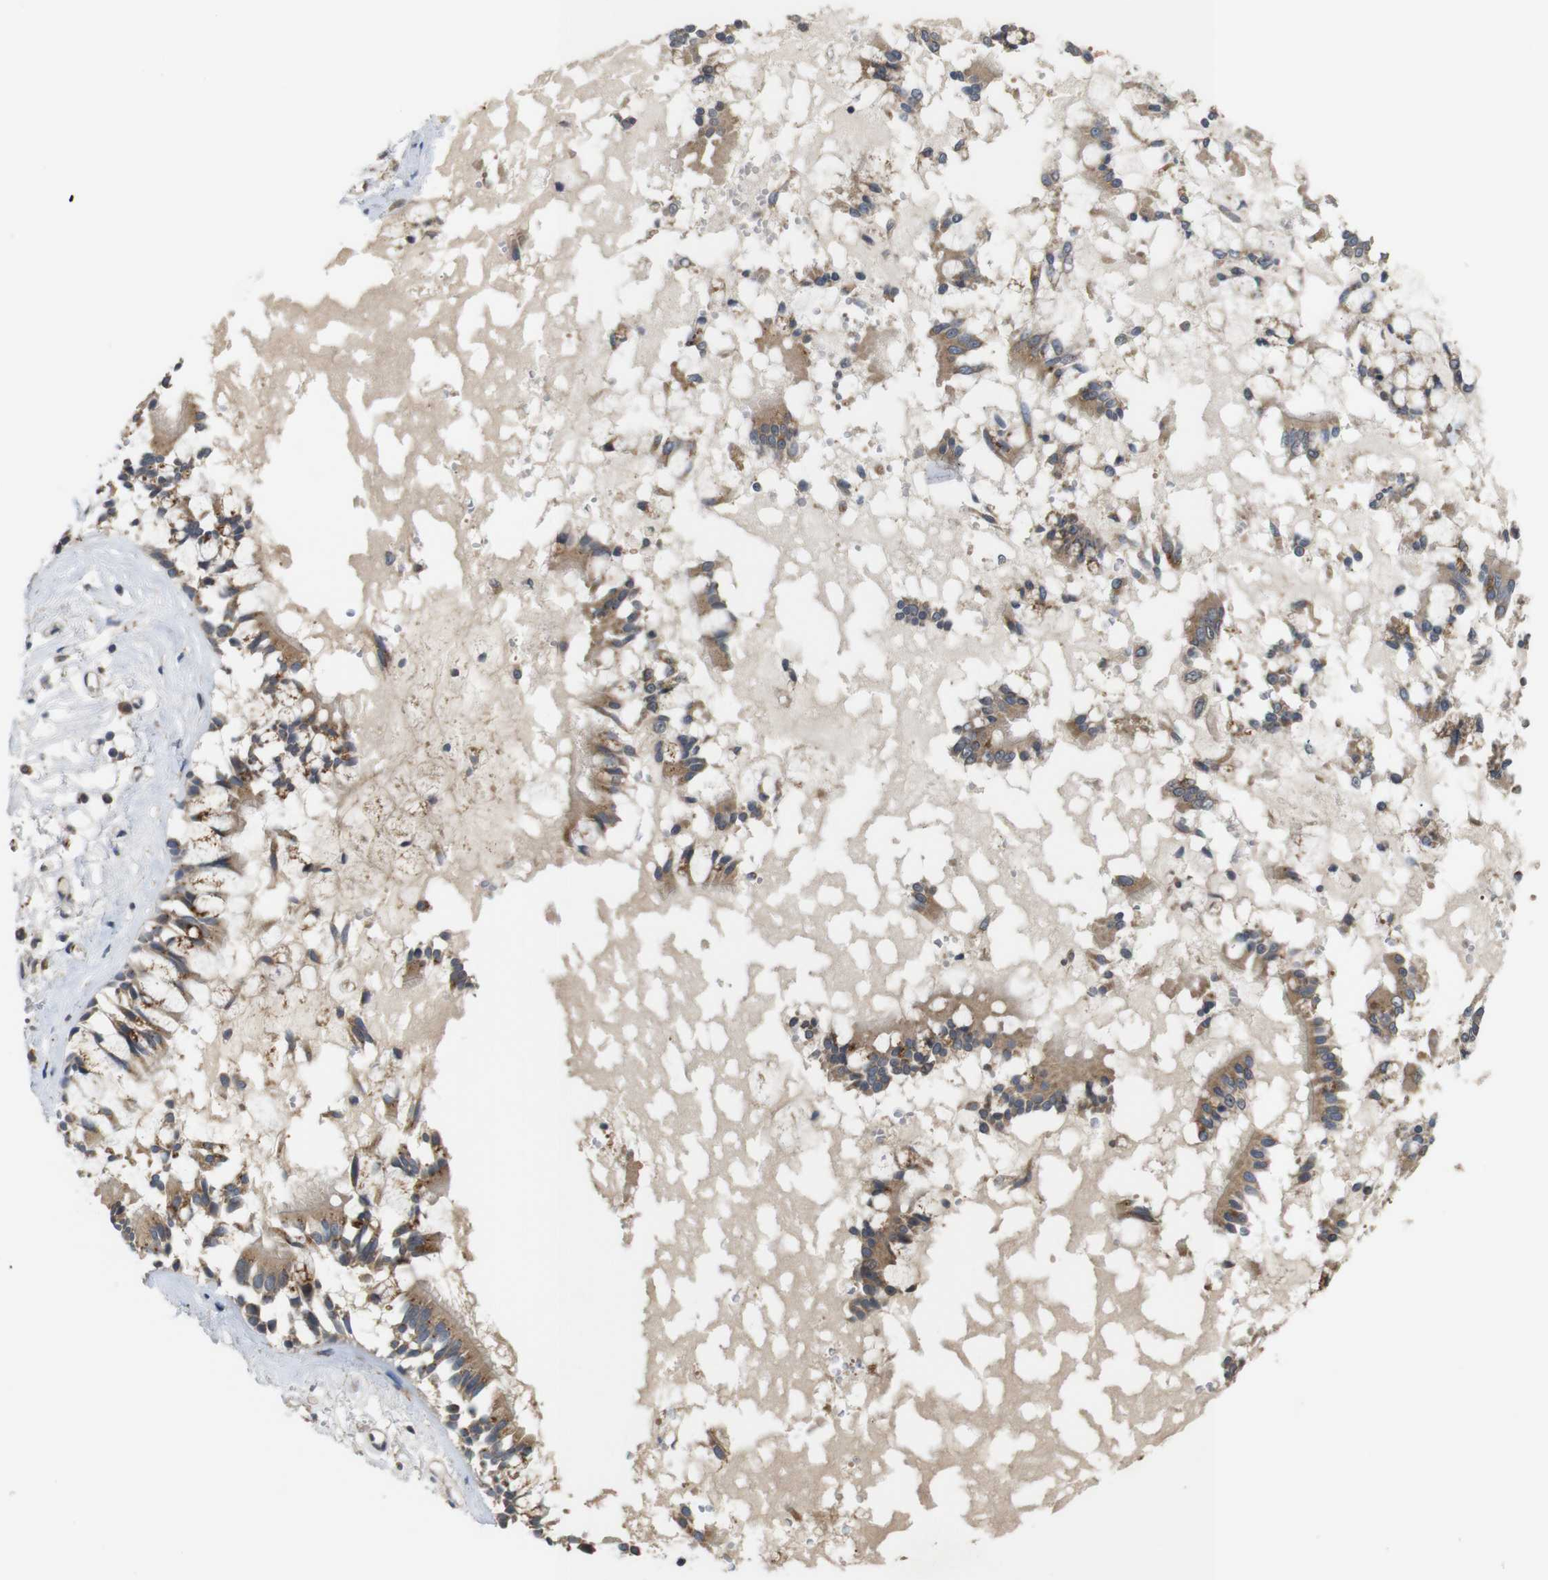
{"staining": {"intensity": "moderate", "quantity": ">75%", "location": "cytoplasmic/membranous"}, "tissue": "bronchus", "cell_type": "Respiratory epithelial cells", "image_type": "normal", "snomed": [{"axis": "morphology", "description": "Normal tissue, NOS"}, {"axis": "morphology", "description": "Inflammation, NOS"}, {"axis": "topography", "description": "Cartilage tissue"}, {"axis": "topography", "description": "Lung"}], "caption": "Protein staining of normal bronchus exhibits moderate cytoplasmic/membranous positivity in approximately >75% of respiratory epithelial cells.", "gene": "EFCAB14", "patient": {"sex": "male", "age": 71}}